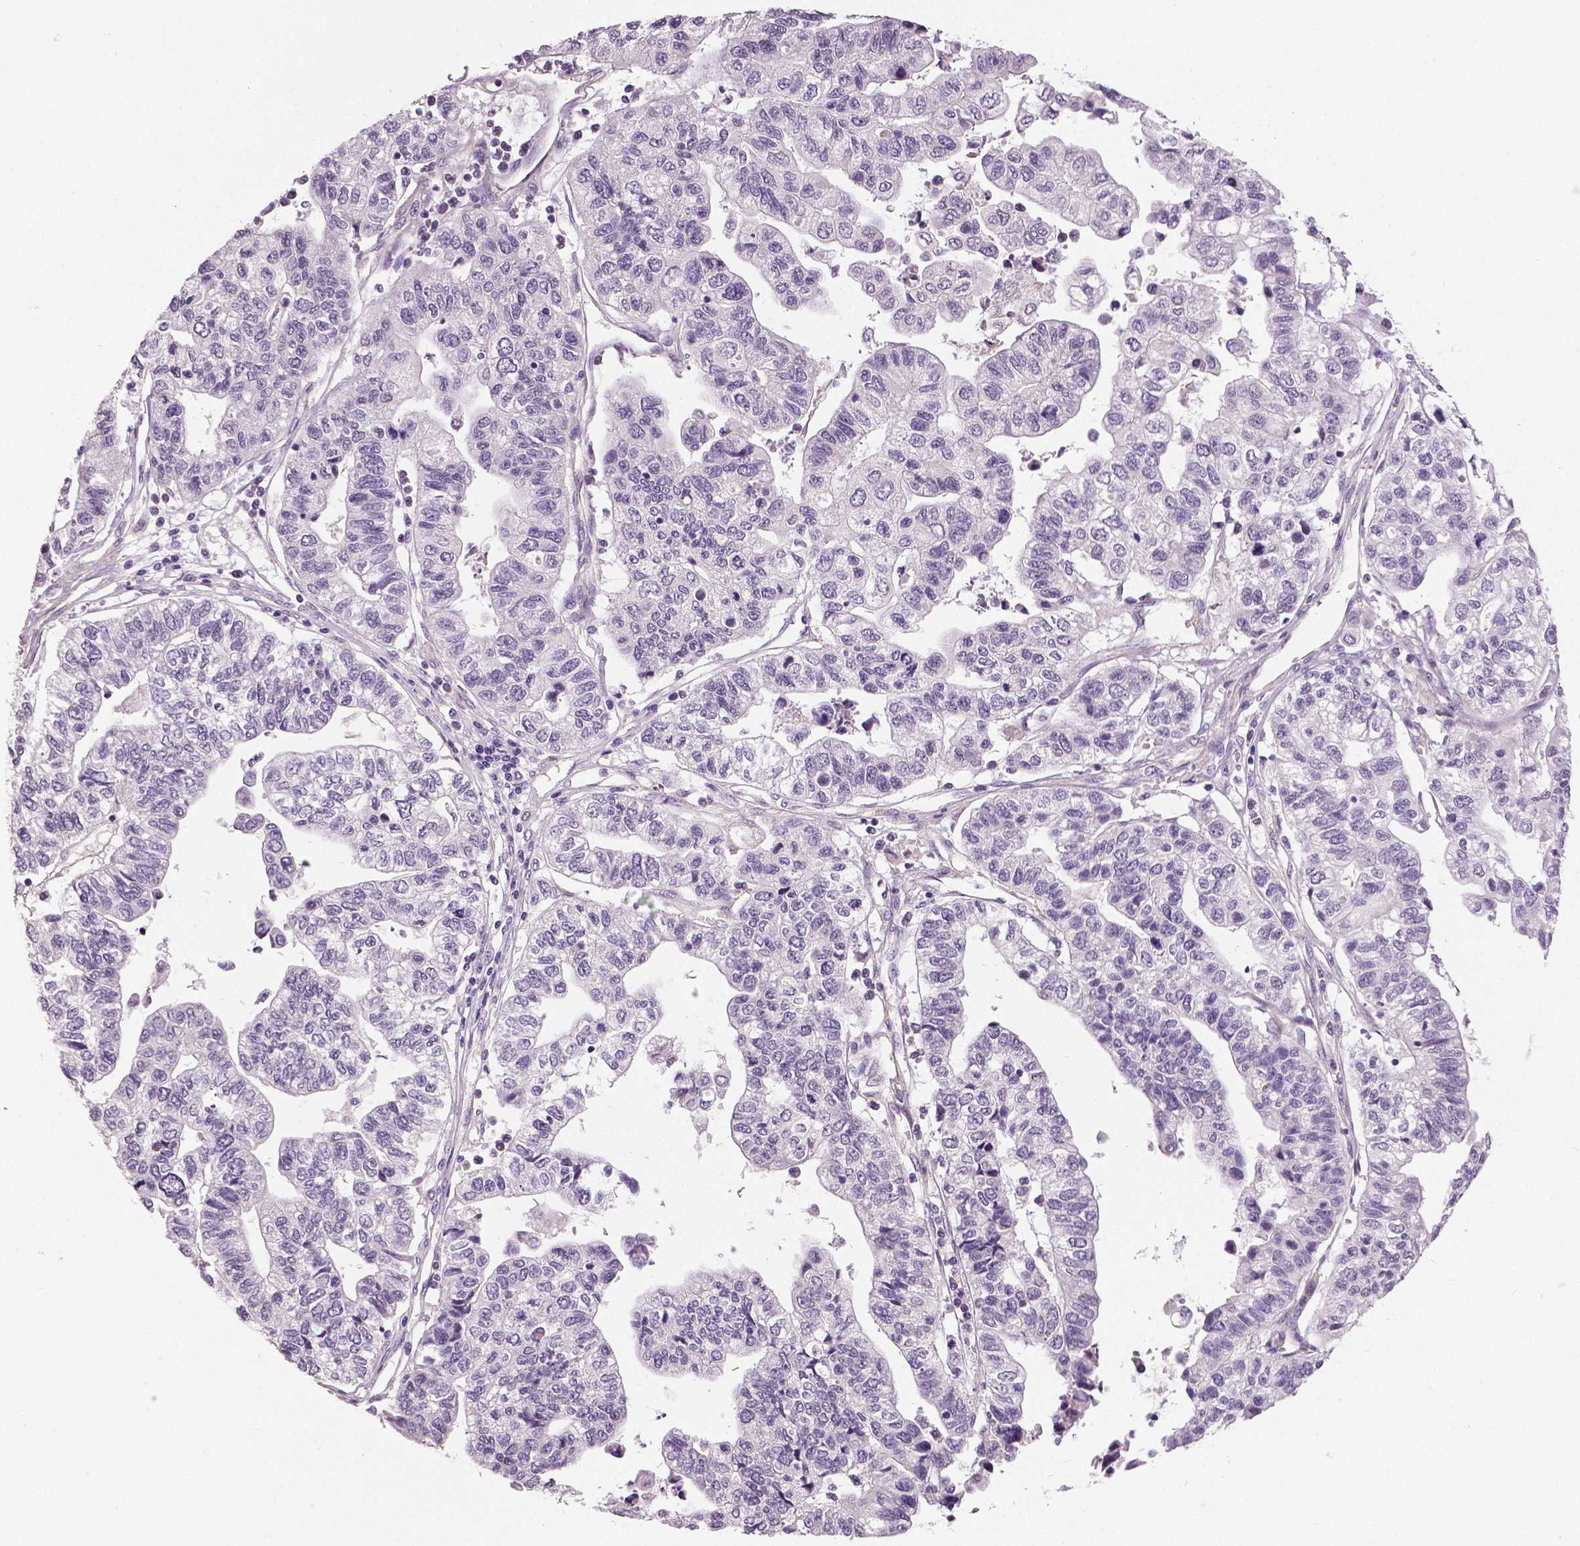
{"staining": {"intensity": "negative", "quantity": "none", "location": "none"}, "tissue": "stomach cancer", "cell_type": "Tumor cells", "image_type": "cancer", "snomed": [{"axis": "morphology", "description": "Adenocarcinoma, NOS"}, {"axis": "topography", "description": "Stomach, upper"}], "caption": "Immunohistochemistry of human stomach cancer (adenocarcinoma) reveals no expression in tumor cells. (DAB (3,3'-diaminobenzidine) immunohistochemistry, high magnification).", "gene": "FOXA1", "patient": {"sex": "female", "age": 67}}